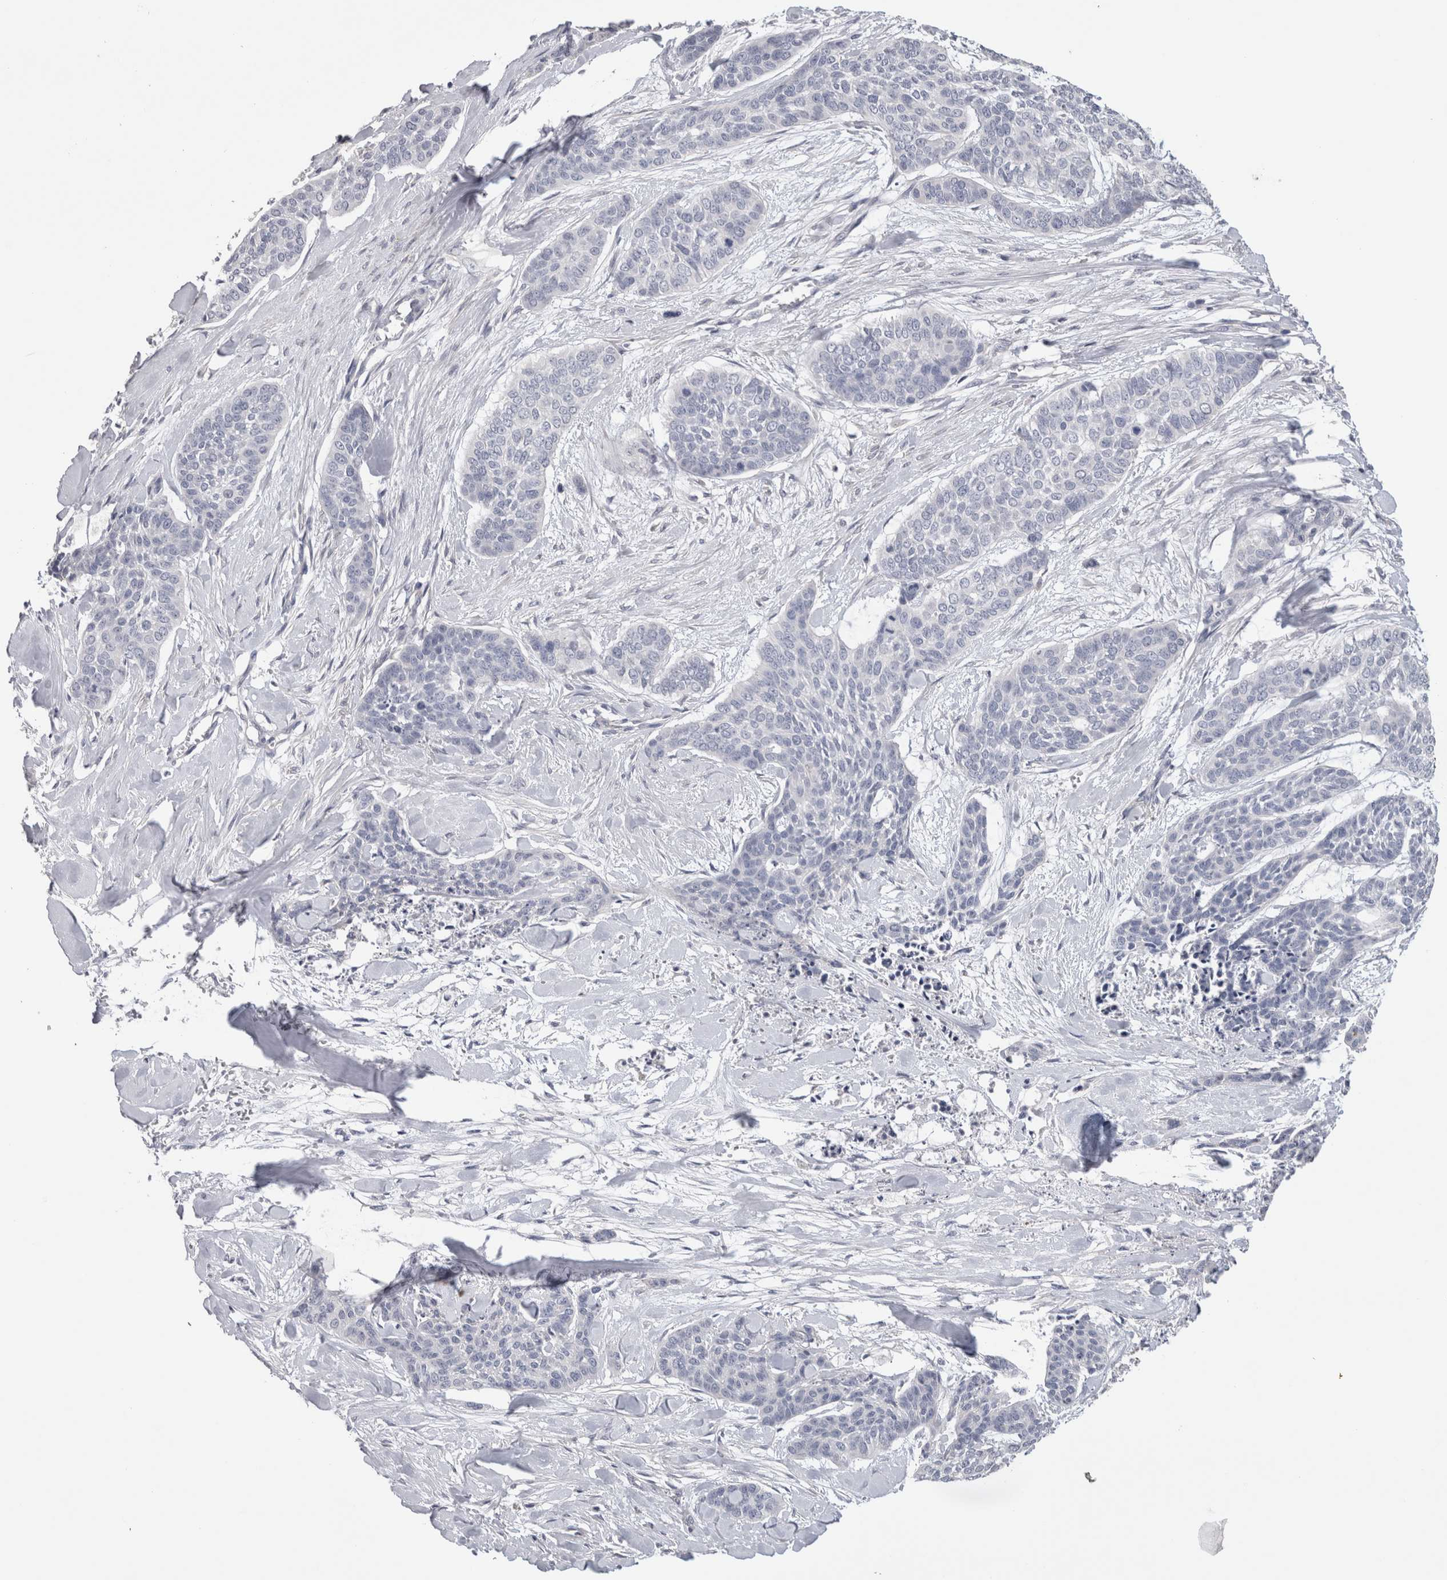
{"staining": {"intensity": "negative", "quantity": "none", "location": "none"}, "tissue": "skin cancer", "cell_type": "Tumor cells", "image_type": "cancer", "snomed": [{"axis": "morphology", "description": "Basal cell carcinoma"}, {"axis": "topography", "description": "Skin"}], "caption": "An immunohistochemistry micrograph of skin cancer is shown. There is no staining in tumor cells of skin cancer.", "gene": "IL33", "patient": {"sex": "female", "age": 64}}